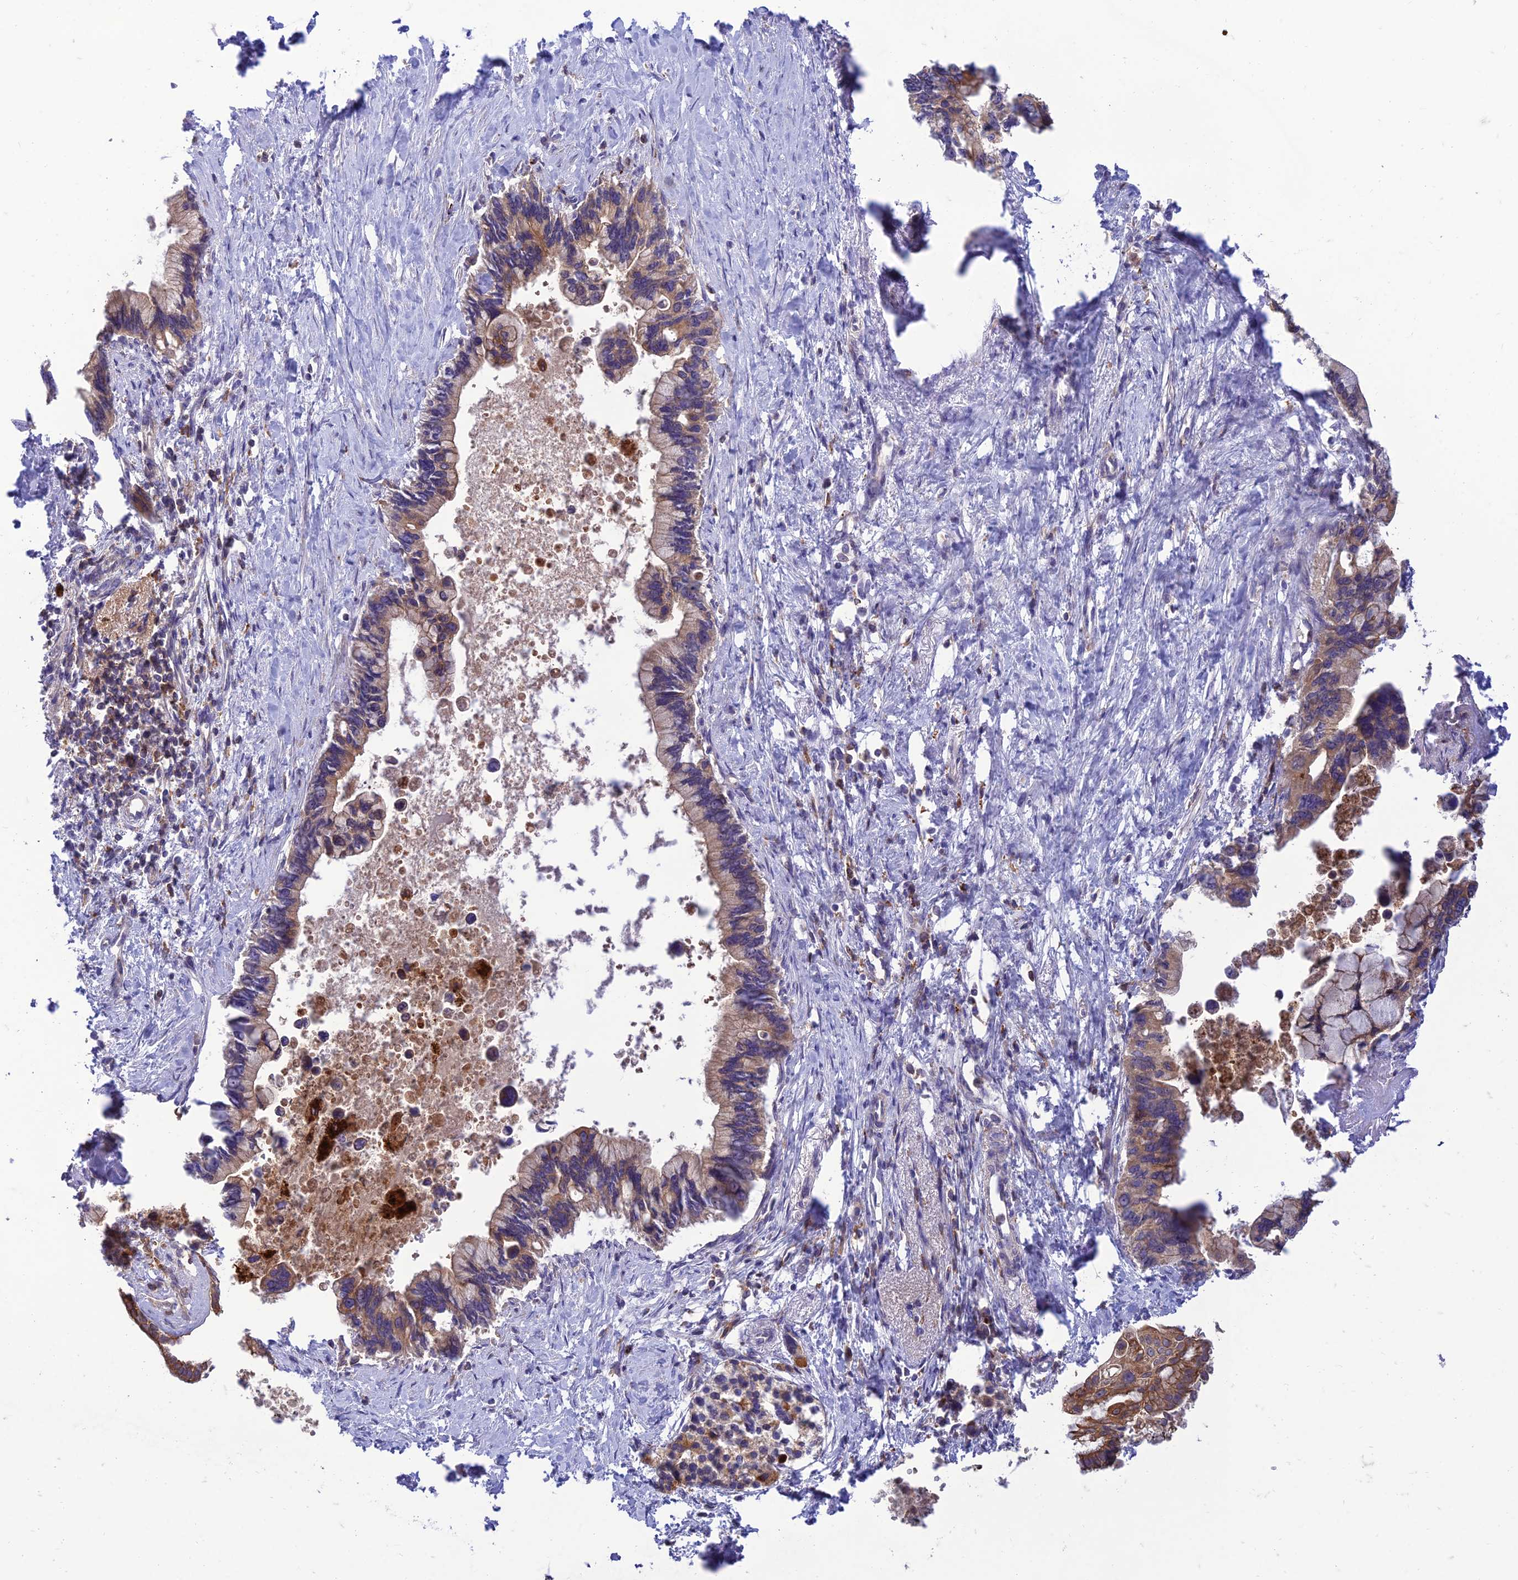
{"staining": {"intensity": "moderate", "quantity": ">75%", "location": "cytoplasmic/membranous"}, "tissue": "pancreatic cancer", "cell_type": "Tumor cells", "image_type": "cancer", "snomed": [{"axis": "morphology", "description": "Adenocarcinoma, NOS"}, {"axis": "topography", "description": "Pancreas"}], "caption": "Immunohistochemical staining of human pancreatic cancer (adenocarcinoma) exhibits medium levels of moderate cytoplasmic/membranous protein staining in approximately >75% of tumor cells.", "gene": "IRAK3", "patient": {"sex": "female", "age": 83}}